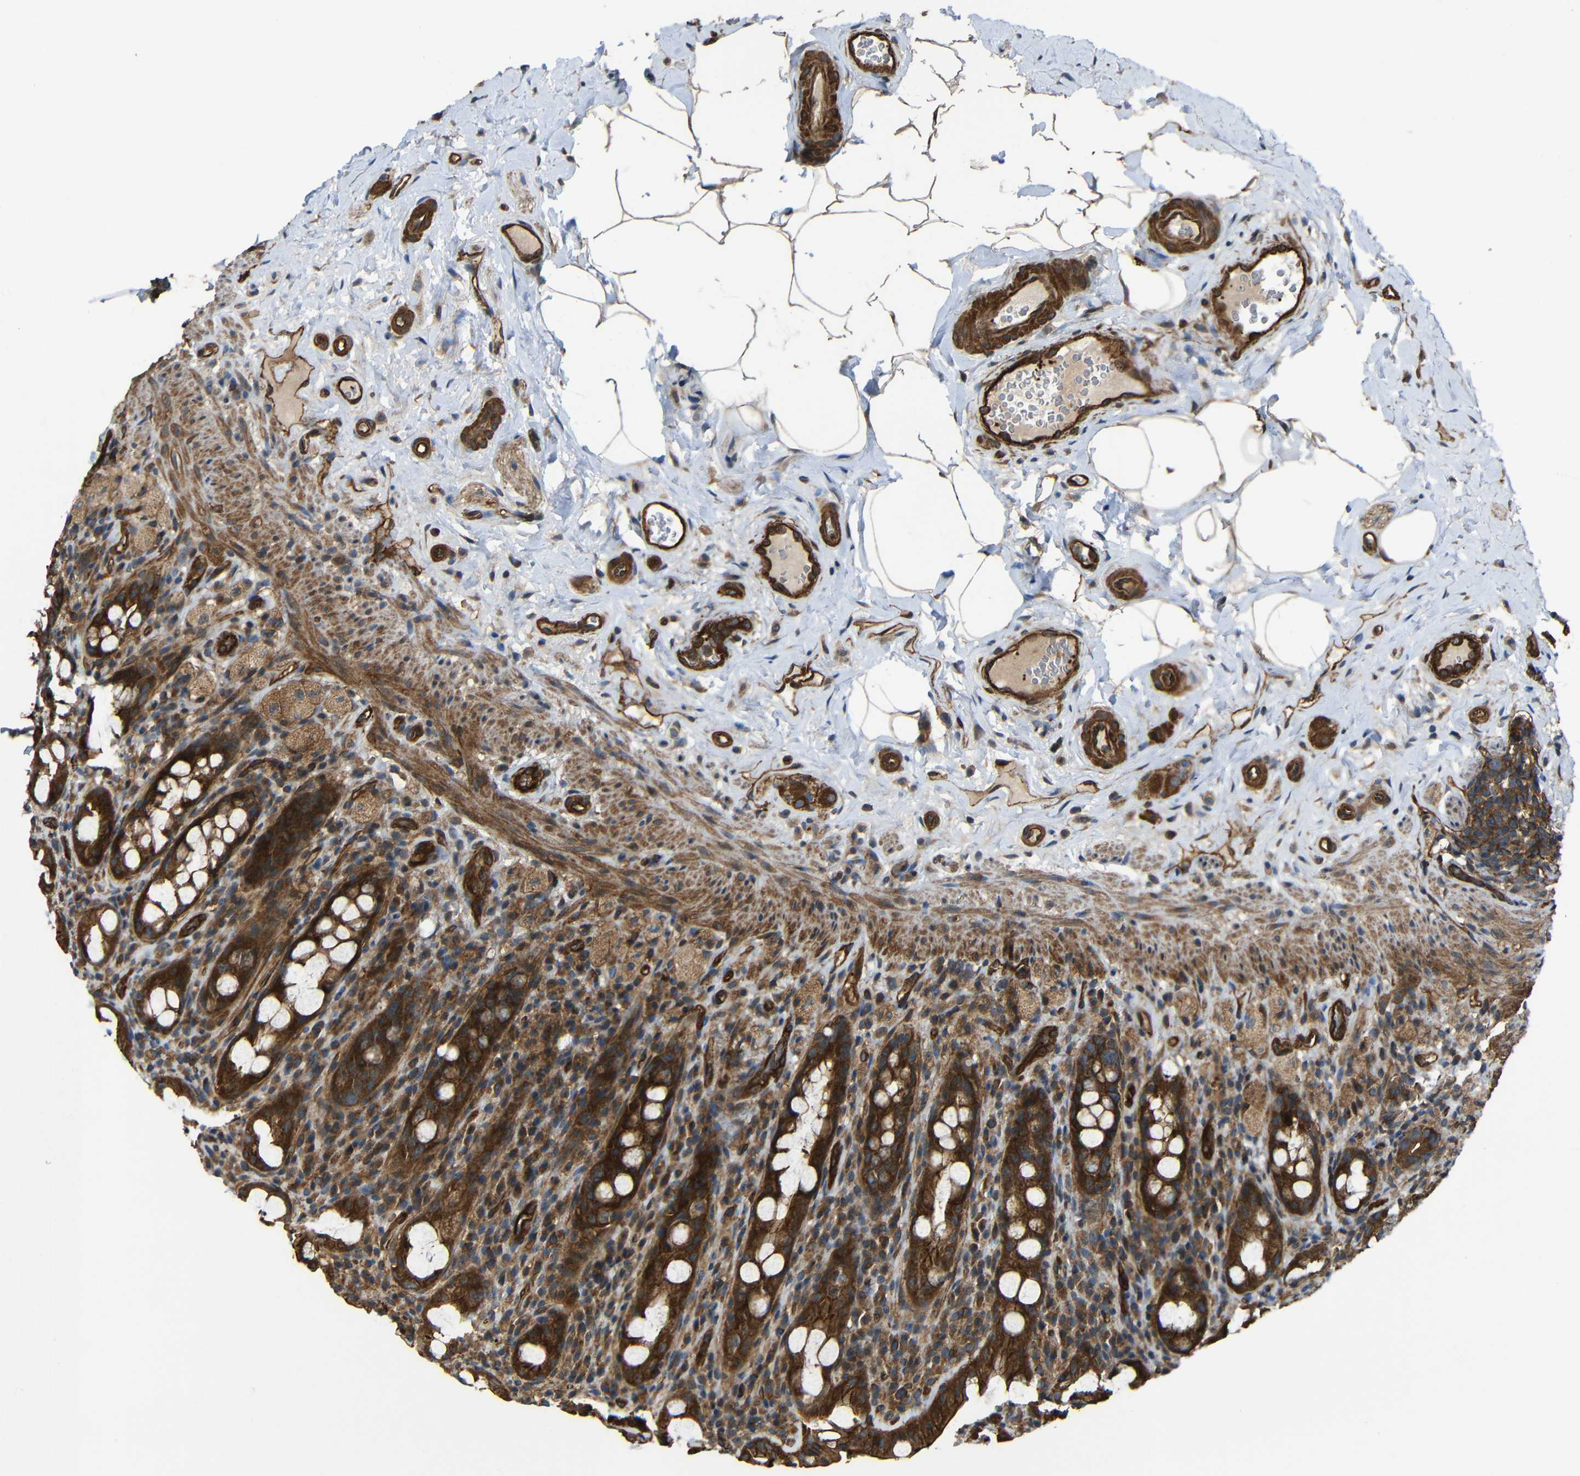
{"staining": {"intensity": "strong", "quantity": ">75%", "location": "cytoplasmic/membranous"}, "tissue": "rectum", "cell_type": "Glandular cells", "image_type": "normal", "snomed": [{"axis": "morphology", "description": "Normal tissue, NOS"}, {"axis": "topography", "description": "Rectum"}], "caption": "DAB immunohistochemical staining of unremarkable rectum displays strong cytoplasmic/membranous protein staining in about >75% of glandular cells.", "gene": "PTCH1", "patient": {"sex": "male", "age": 44}}